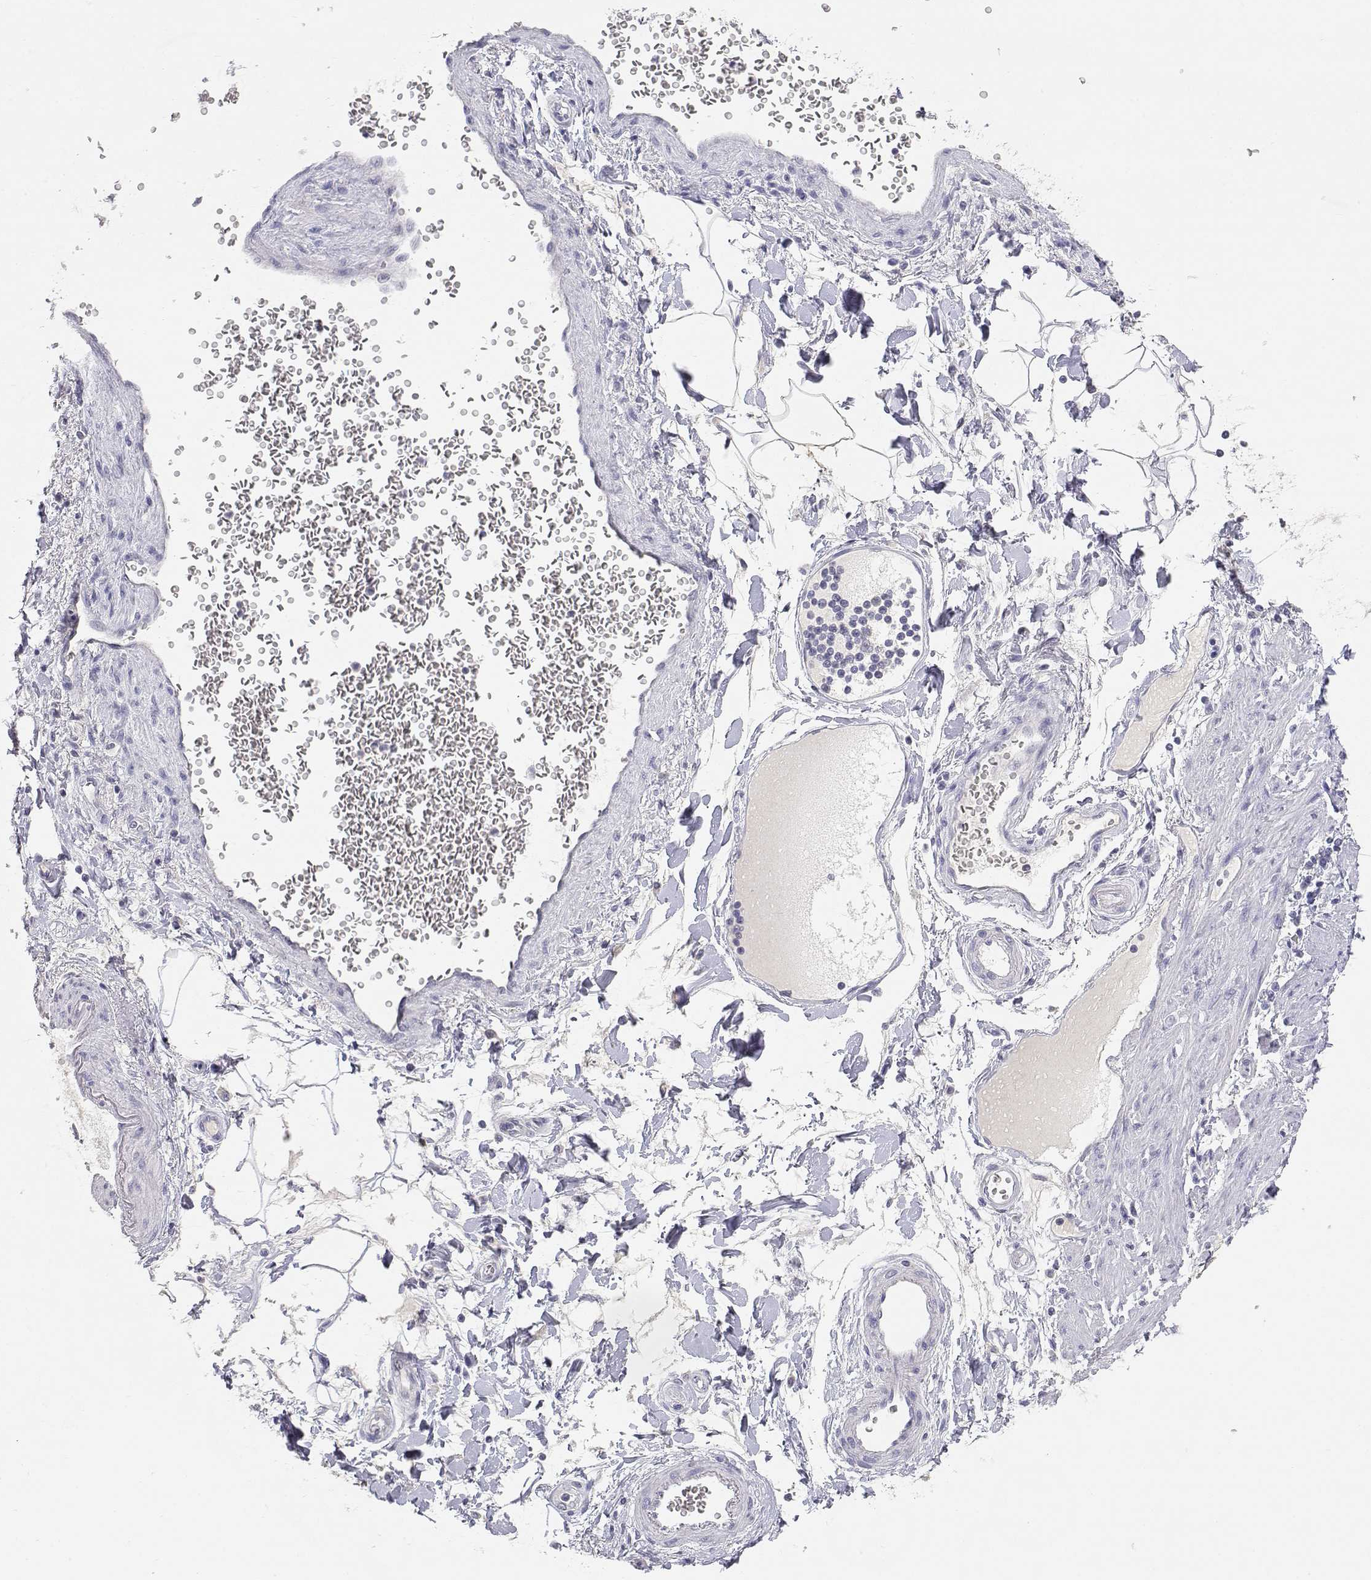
{"staining": {"intensity": "negative", "quantity": "none", "location": "none"}, "tissue": "stomach cancer", "cell_type": "Tumor cells", "image_type": "cancer", "snomed": [{"axis": "morphology", "description": "Adenocarcinoma, NOS"}, {"axis": "topography", "description": "Stomach"}], "caption": "IHC photomicrograph of neoplastic tissue: stomach cancer stained with DAB demonstrates no significant protein positivity in tumor cells. (DAB (3,3'-diaminobenzidine) immunohistochemistry, high magnification).", "gene": "ADA", "patient": {"sex": "male", "age": 58}}